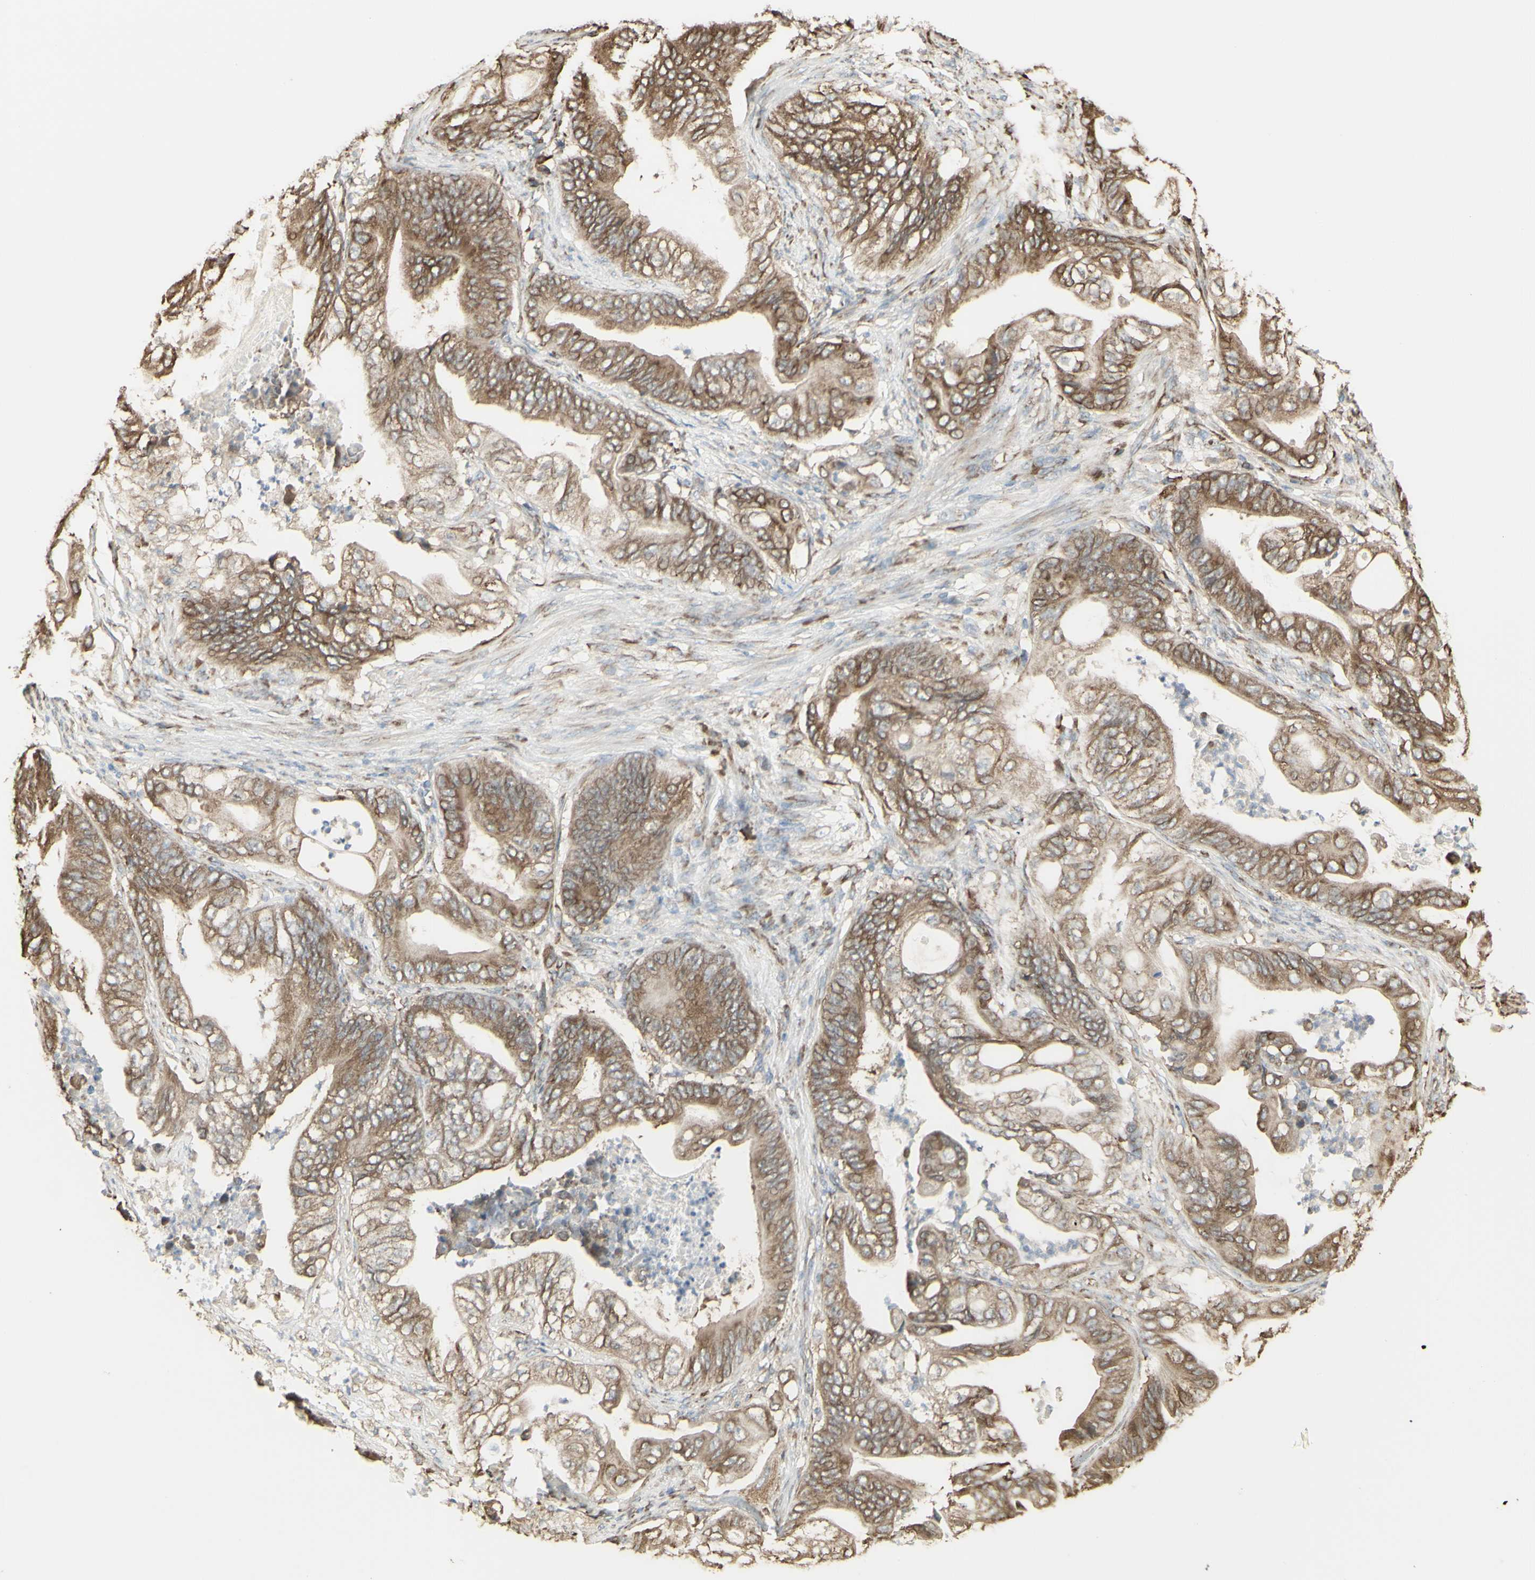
{"staining": {"intensity": "moderate", "quantity": ">75%", "location": "cytoplasmic/membranous"}, "tissue": "stomach cancer", "cell_type": "Tumor cells", "image_type": "cancer", "snomed": [{"axis": "morphology", "description": "Adenocarcinoma, NOS"}, {"axis": "topography", "description": "Stomach"}], "caption": "IHC (DAB) staining of human adenocarcinoma (stomach) displays moderate cytoplasmic/membranous protein positivity in about >75% of tumor cells.", "gene": "EEF1B2", "patient": {"sex": "female", "age": 73}}